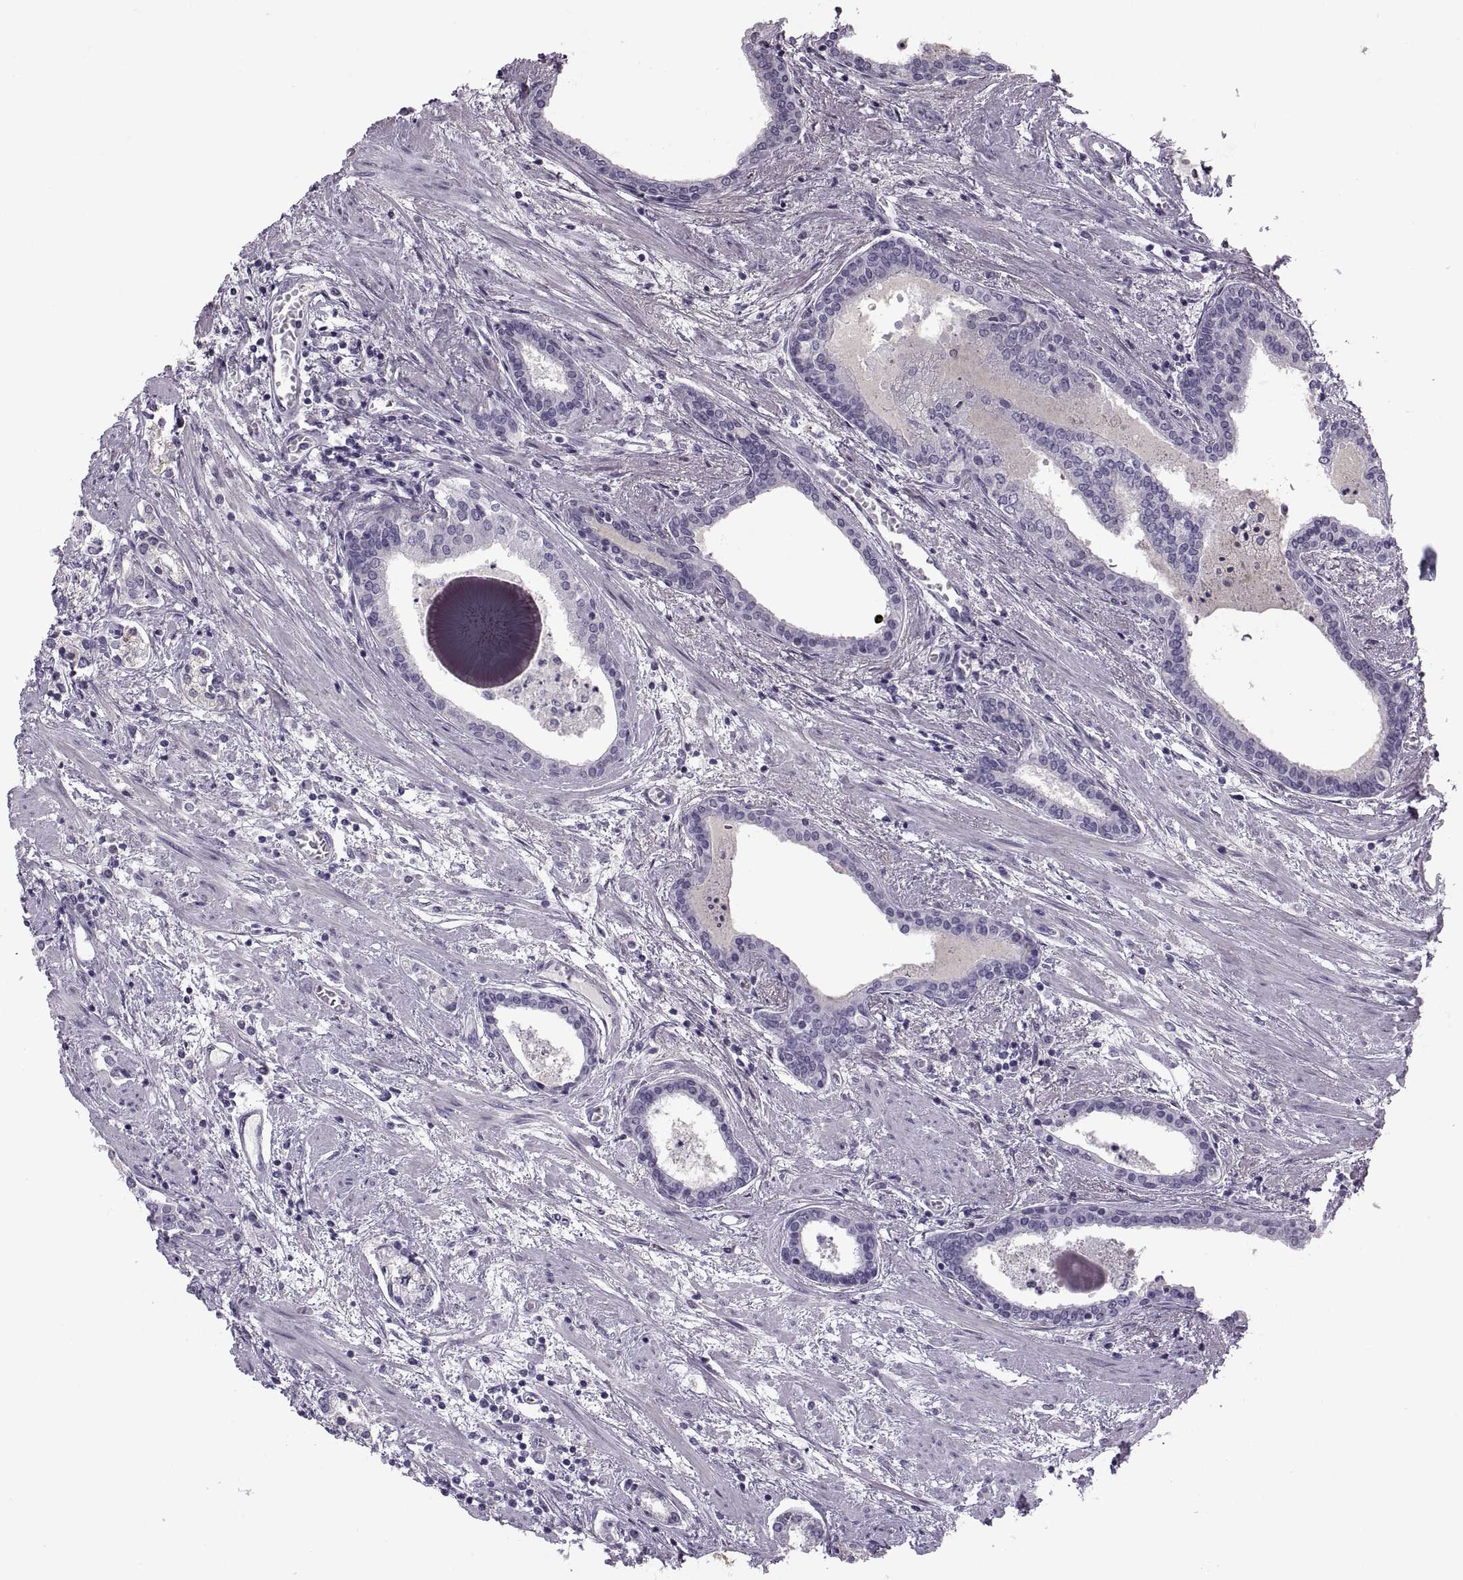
{"staining": {"intensity": "negative", "quantity": "none", "location": "none"}, "tissue": "prostate cancer", "cell_type": "Tumor cells", "image_type": "cancer", "snomed": [{"axis": "morphology", "description": "Adenocarcinoma, NOS"}, {"axis": "topography", "description": "Prostate"}], "caption": "High power microscopy photomicrograph of an IHC photomicrograph of prostate adenocarcinoma, revealing no significant expression in tumor cells.", "gene": "RSPH6A", "patient": {"sex": "male", "age": 64}}